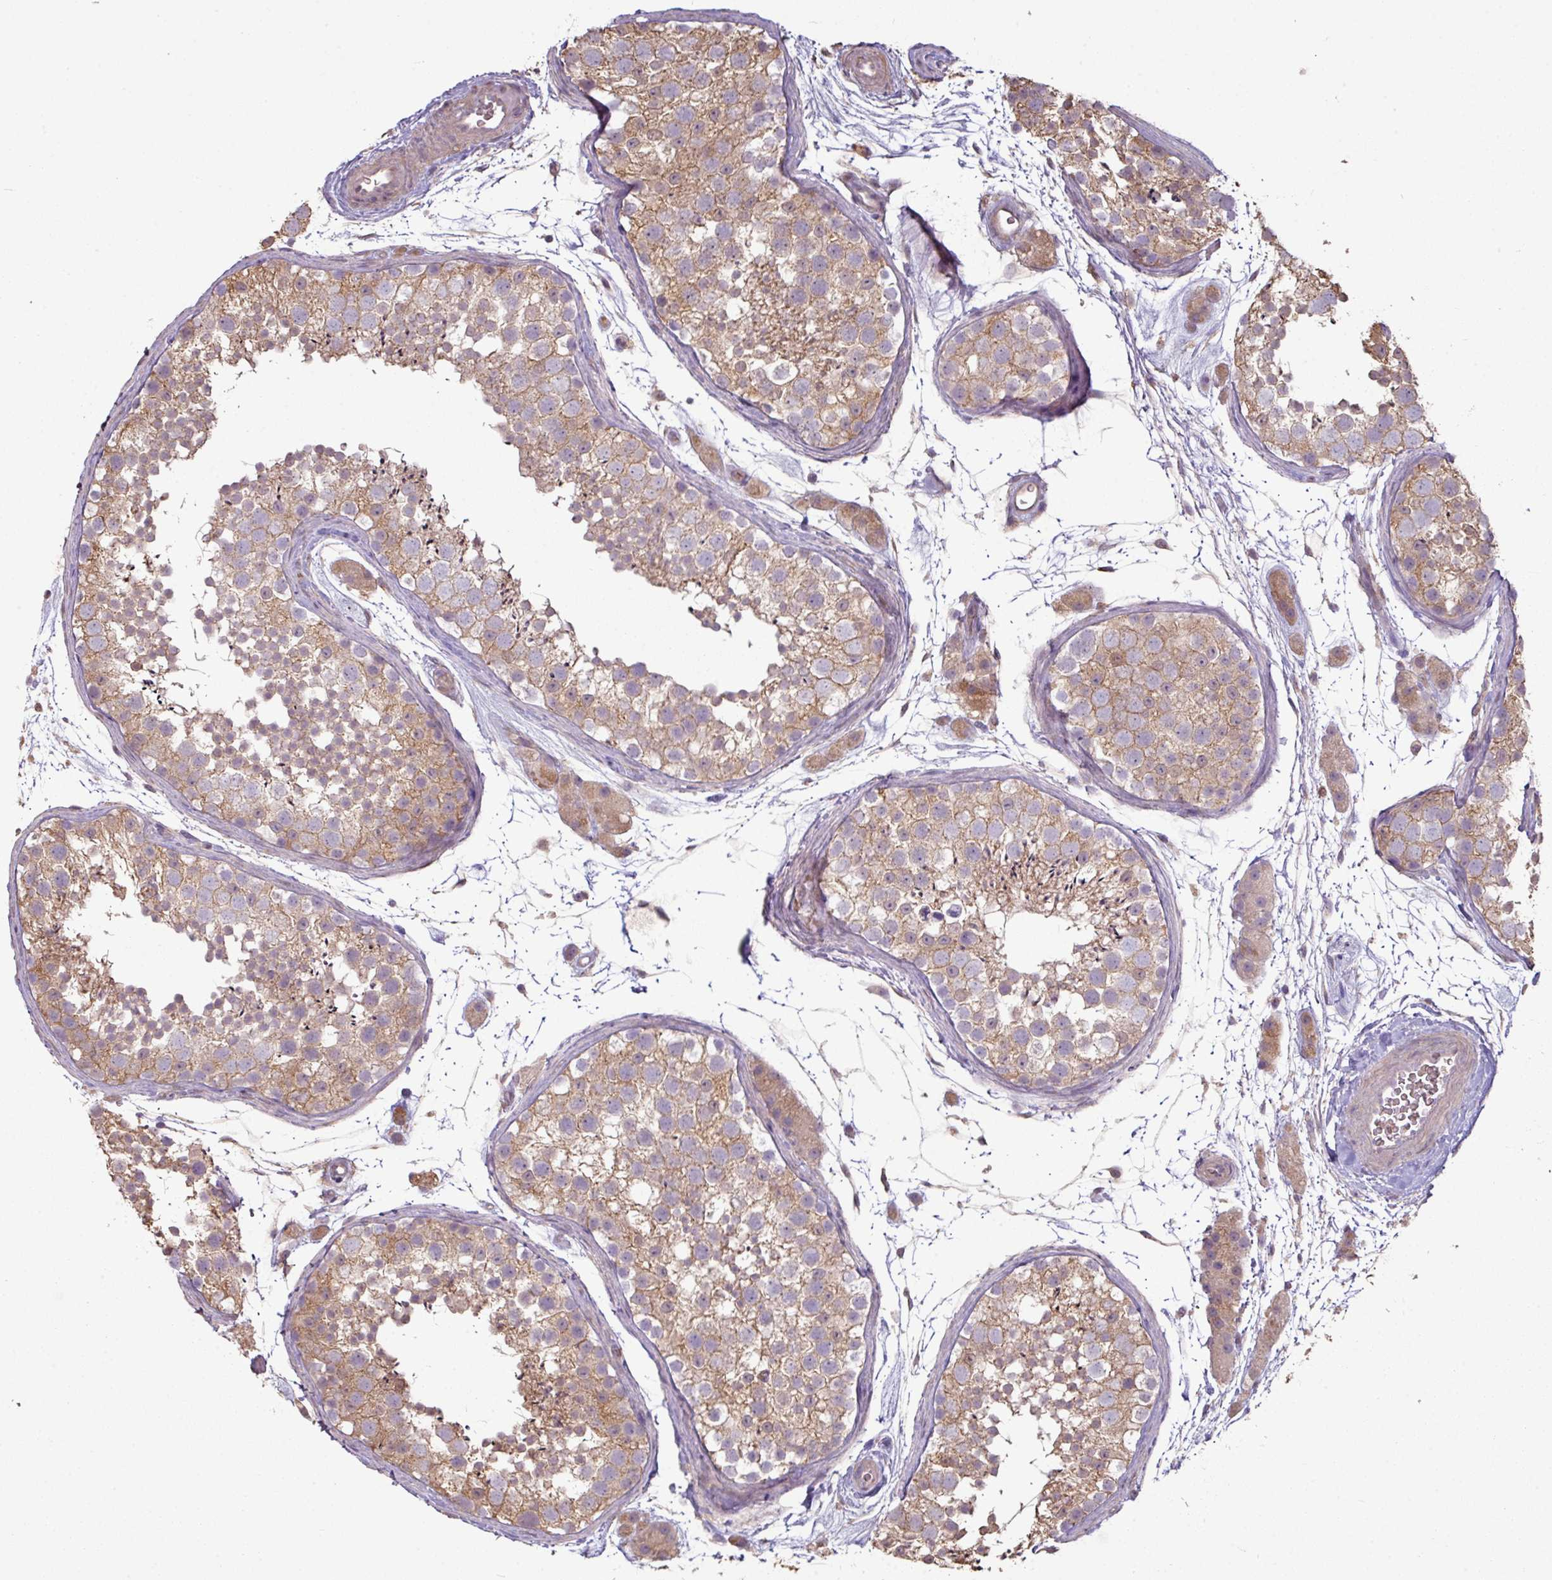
{"staining": {"intensity": "moderate", "quantity": ">75%", "location": "cytoplasmic/membranous"}, "tissue": "testis", "cell_type": "Cells in seminiferous ducts", "image_type": "normal", "snomed": [{"axis": "morphology", "description": "Normal tissue, NOS"}, {"axis": "topography", "description": "Testis"}], "caption": "Cells in seminiferous ducts show medium levels of moderate cytoplasmic/membranous positivity in about >75% of cells in normal human testis.", "gene": "NHSL2", "patient": {"sex": "male", "age": 41}}